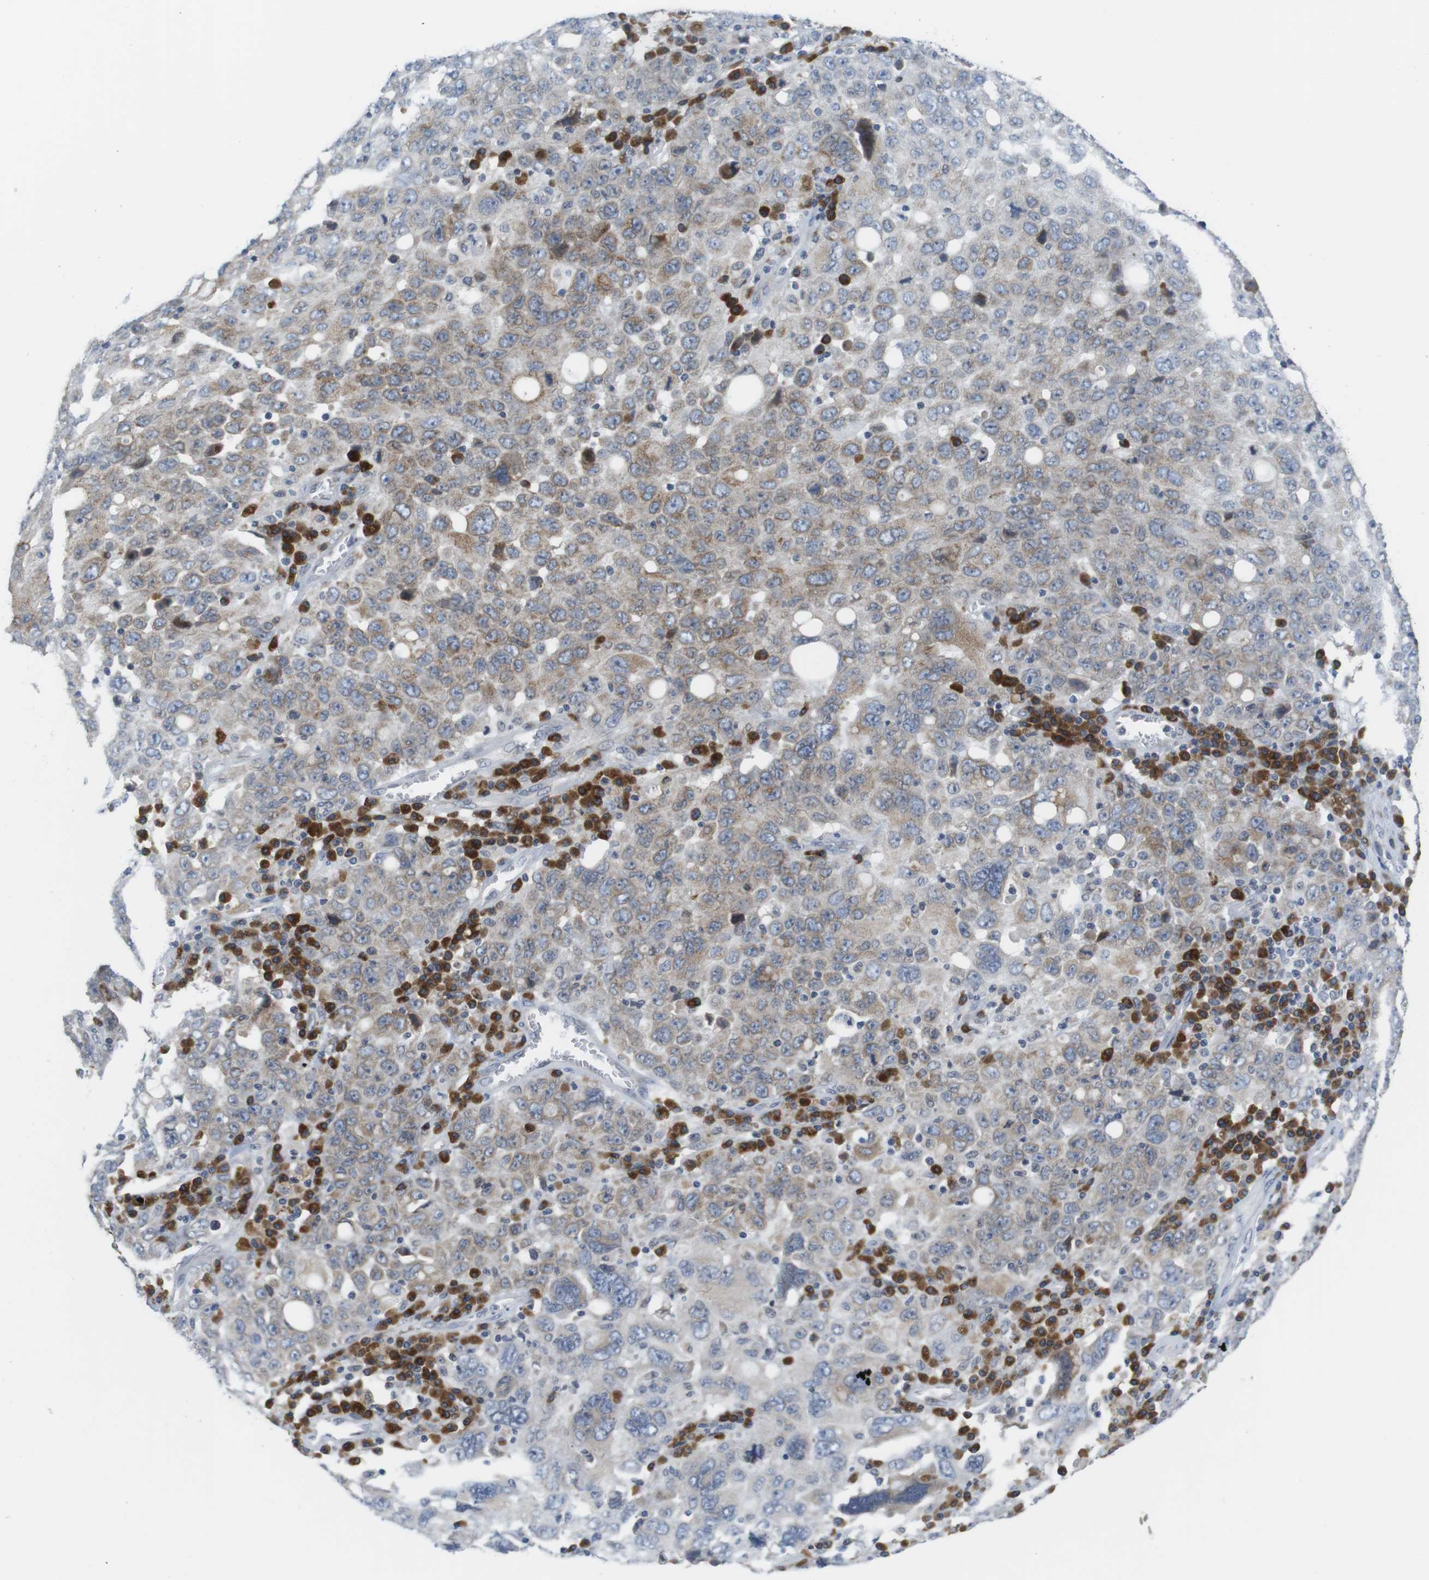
{"staining": {"intensity": "weak", "quantity": "25%-75%", "location": "cytoplasmic/membranous"}, "tissue": "ovarian cancer", "cell_type": "Tumor cells", "image_type": "cancer", "snomed": [{"axis": "morphology", "description": "Carcinoma, endometroid"}, {"axis": "topography", "description": "Ovary"}], "caption": "Immunohistochemistry of ovarian cancer (endometroid carcinoma) exhibits low levels of weak cytoplasmic/membranous staining in about 25%-75% of tumor cells.", "gene": "ERGIC3", "patient": {"sex": "female", "age": 62}}